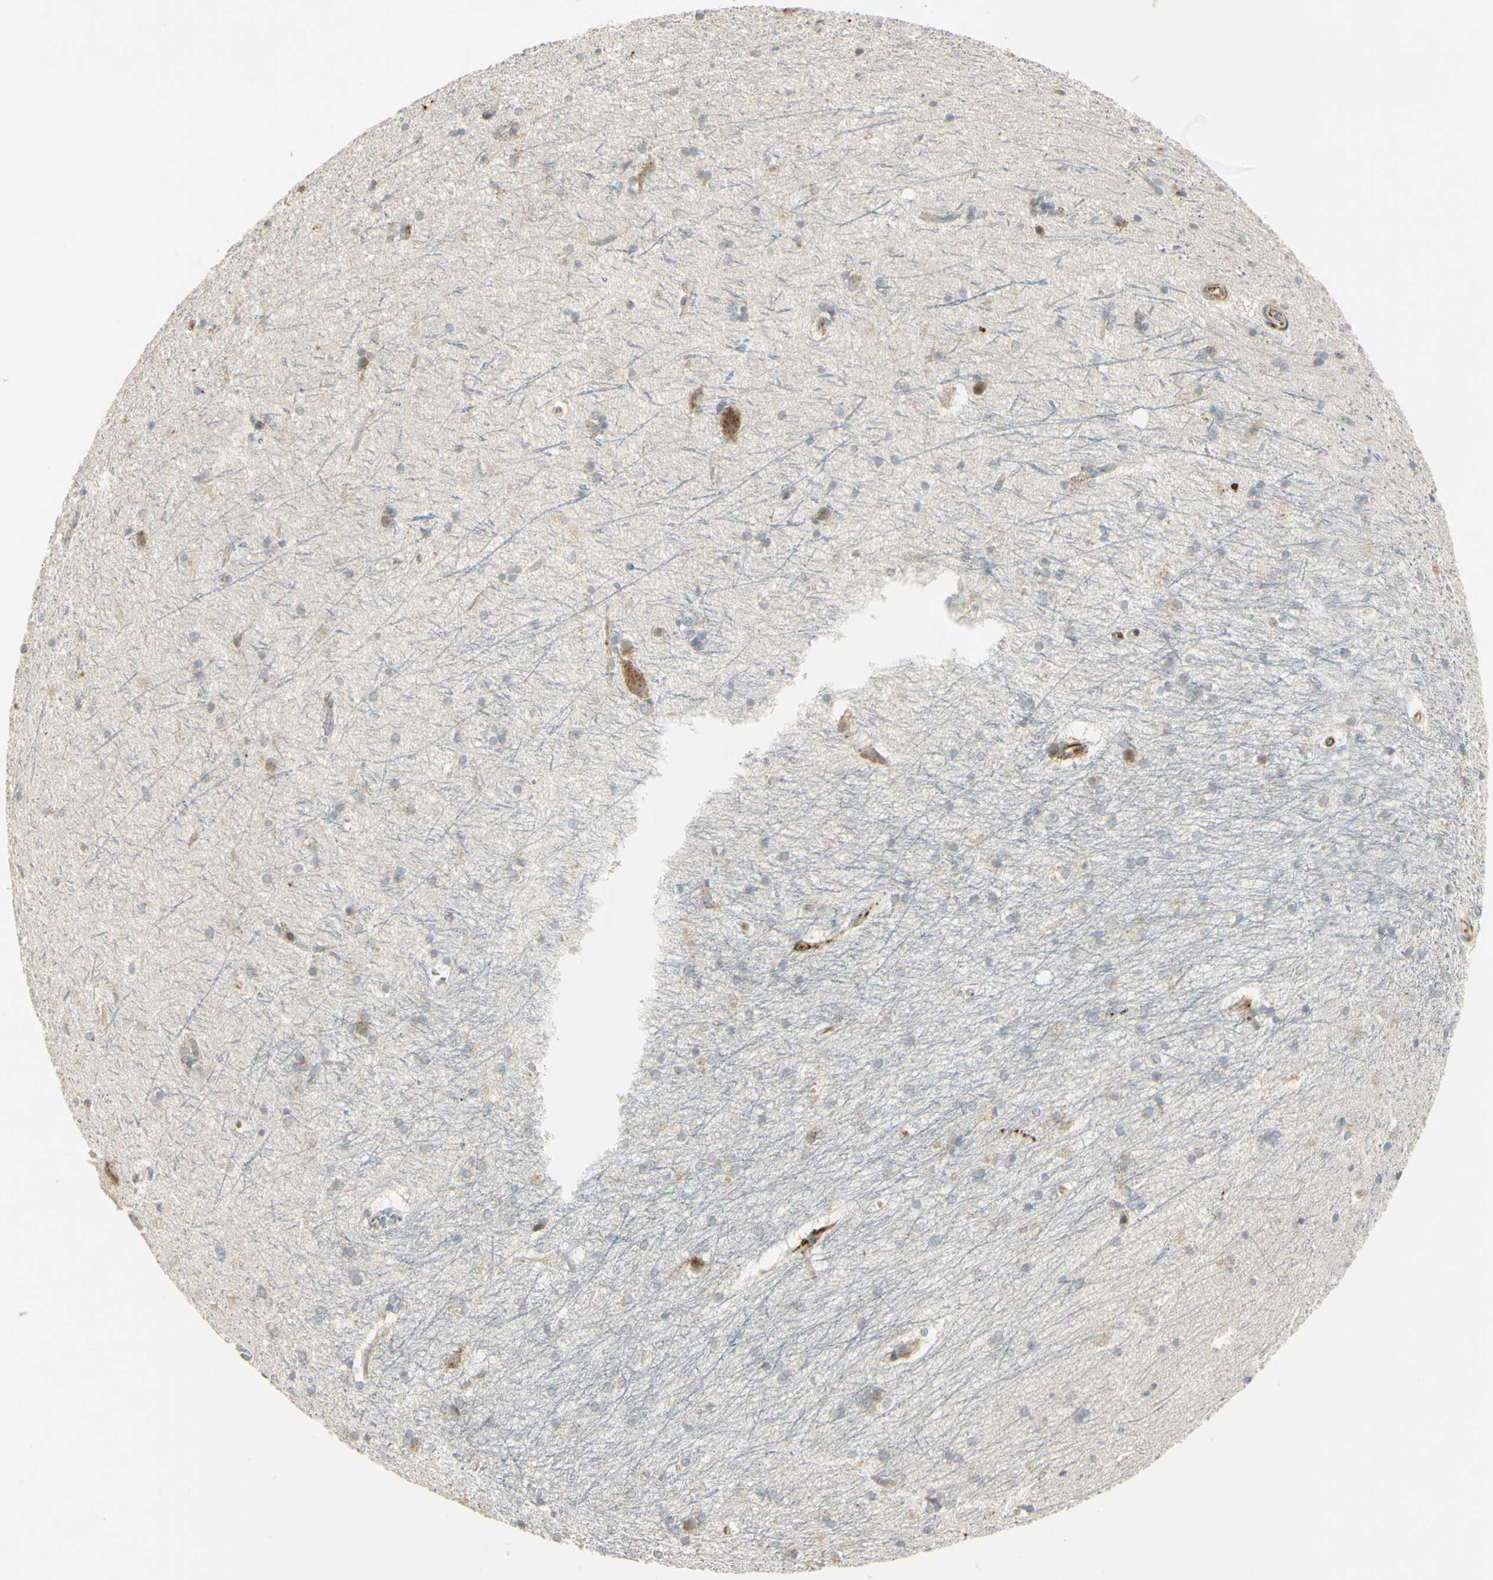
{"staining": {"intensity": "weak", "quantity": "<25%", "location": "cytoplasmic/membranous"}, "tissue": "hippocampus", "cell_type": "Glial cells", "image_type": "normal", "snomed": [{"axis": "morphology", "description": "Normal tissue, NOS"}, {"axis": "topography", "description": "Hippocampus"}], "caption": "Human hippocampus stained for a protein using IHC shows no expression in glial cells.", "gene": "NDFIP1", "patient": {"sex": "female", "age": 19}}